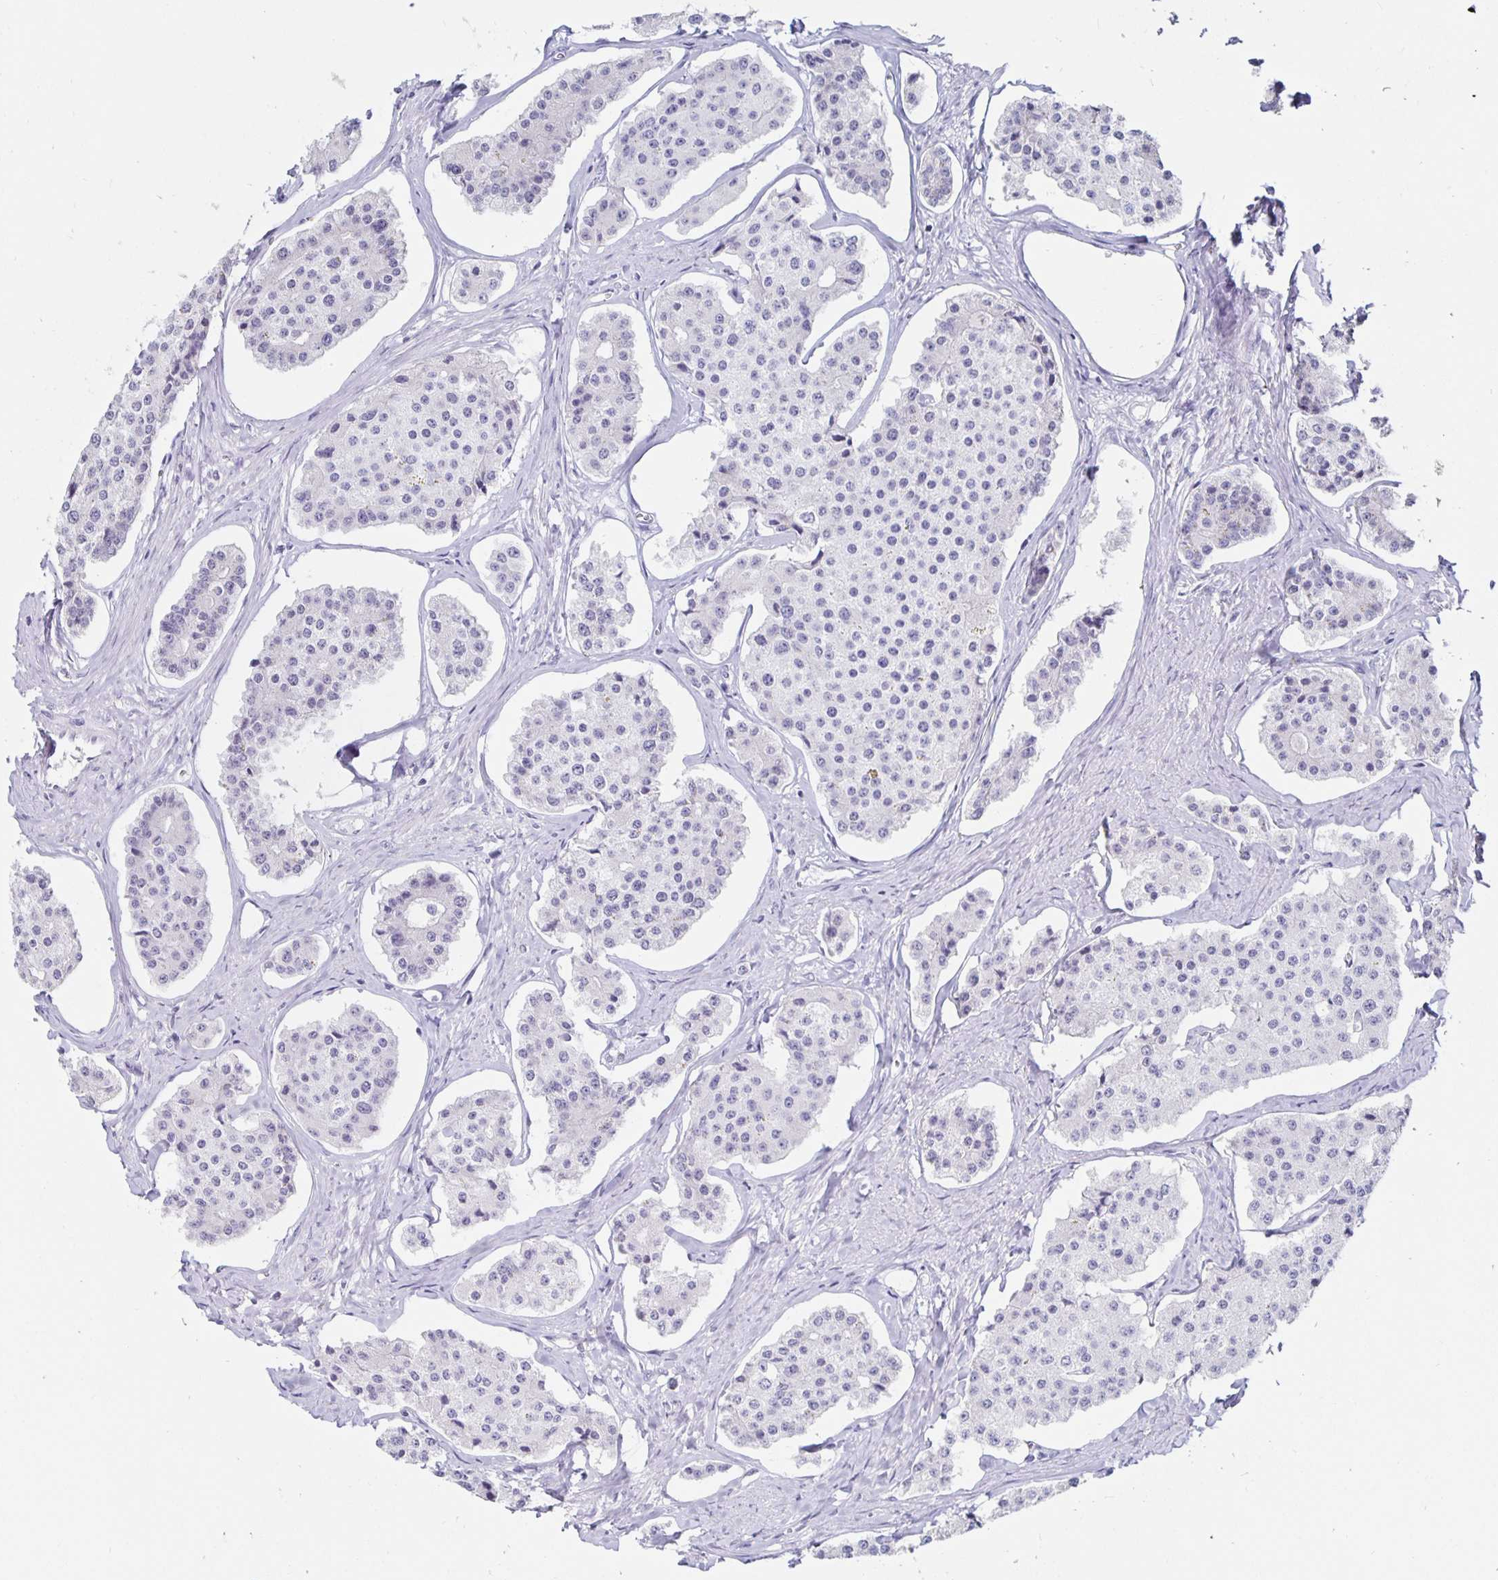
{"staining": {"intensity": "negative", "quantity": "none", "location": "none"}, "tissue": "carcinoid", "cell_type": "Tumor cells", "image_type": "cancer", "snomed": [{"axis": "morphology", "description": "Carcinoid, malignant, NOS"}, {"axis": "topography", "description": "Small intestine"}], "caption": "Tumor cells show no significant positivity in carcinoid.", "gene": "KCNQ2", "patient": {"sex": "female", "age": 65}}